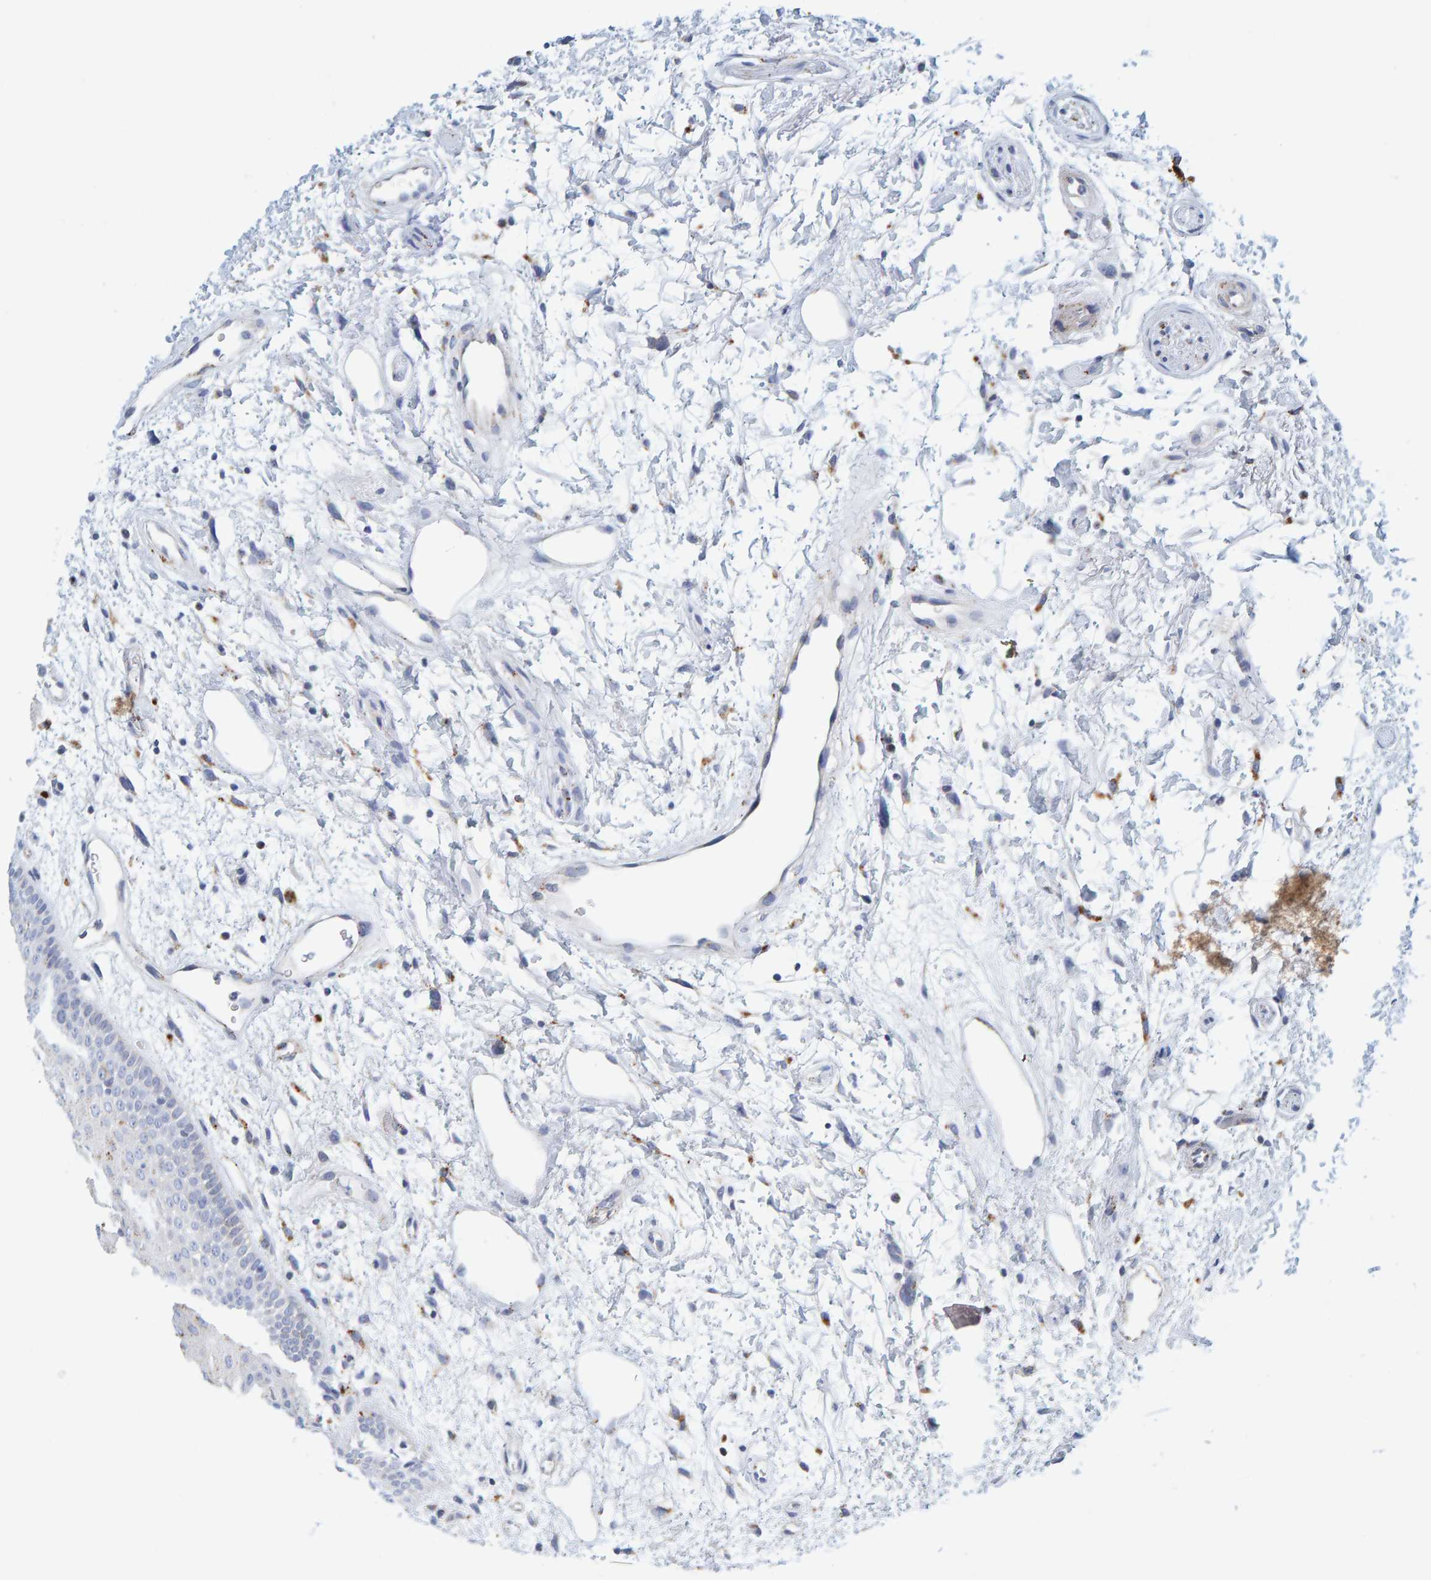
{"staining": {"intensity": "weak", "quantity": "<25%", "location": "cytoplasmic/membranous"}, "tissue": "oral mucosa", "cell_type": "Squamous epithelial cells", "image_type": "normal", "snomed": [{"axis": "morphology", "description": "Normal tissue, NOS"}, {"axis": "topography", "description": "Skeletal muscle"}, {"axis": "topography", "description": "Oral tissue"}, {"axis": "topography", "description": "Peripheral nerve tissue"}], "caption": "This is a image of immunohistochemistry staining of unremarkable oral mucosa, which shows no expression in squamous epithelial cells.", "gene": "BIN3", "patient": {"sex": "female", "age": 84}}